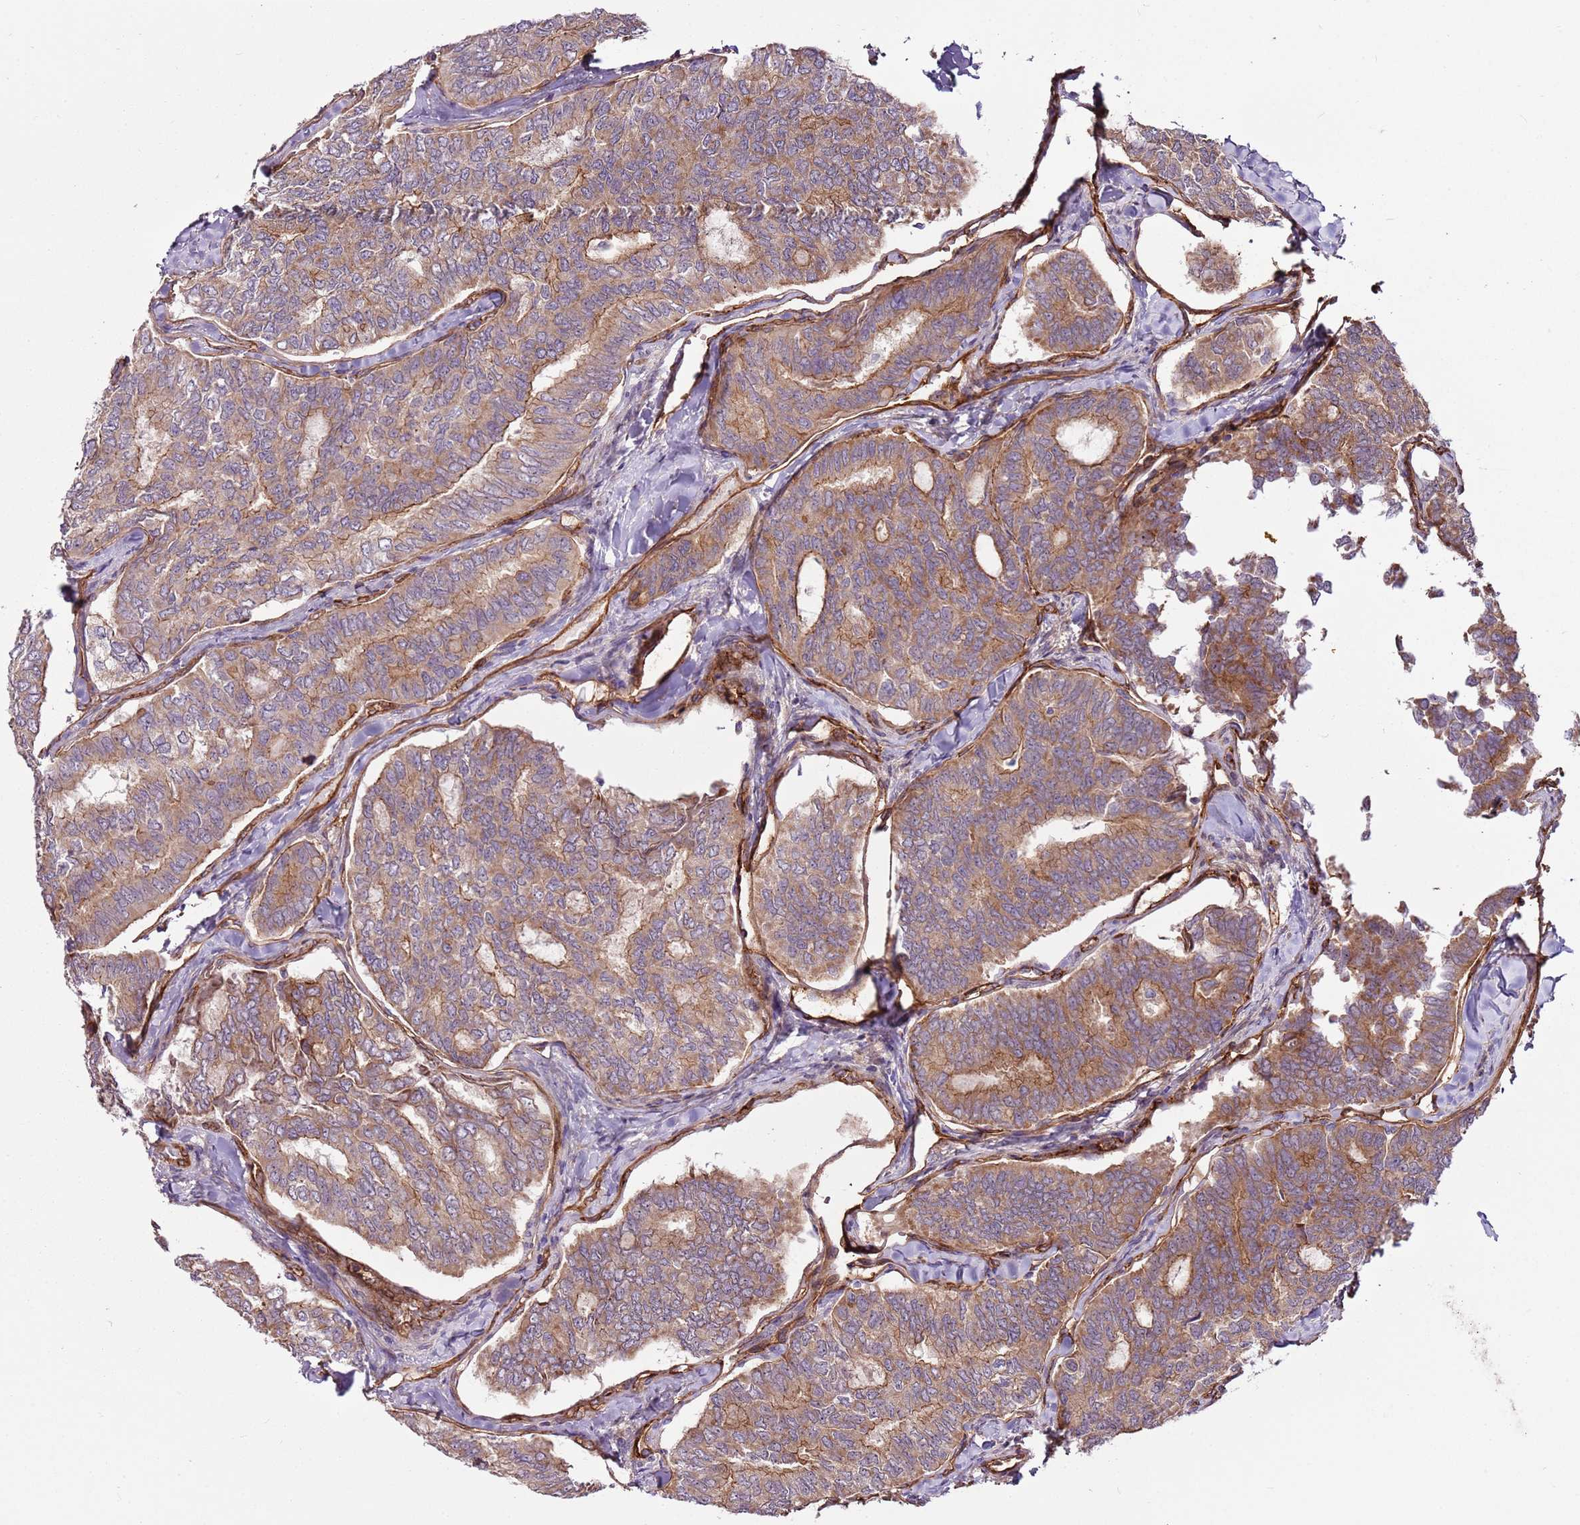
{"staining": {"intensity": "moderate", "quantity": ">75%", "location": "cytoplasmic/membranous"}, "tissue": "thyroid cancer", "cell_type": "Tumor cells", "image_type": "cancer", "snomed": [{"axis": "morphology", "description": "Papillary adenocarcinoma, NOS"}, {"axis": "topography", "description": "Thyroid gland"}], "caption": "Tumor cells reveal moderate cytoplasmic/membranous staining in about >75% of cells in thyroid cancer. The protein of interest is shown in brown color, while the nuclei are stained blue.", "gene": "ZNF827", "patient": {"sex": "female", "age": 35}}